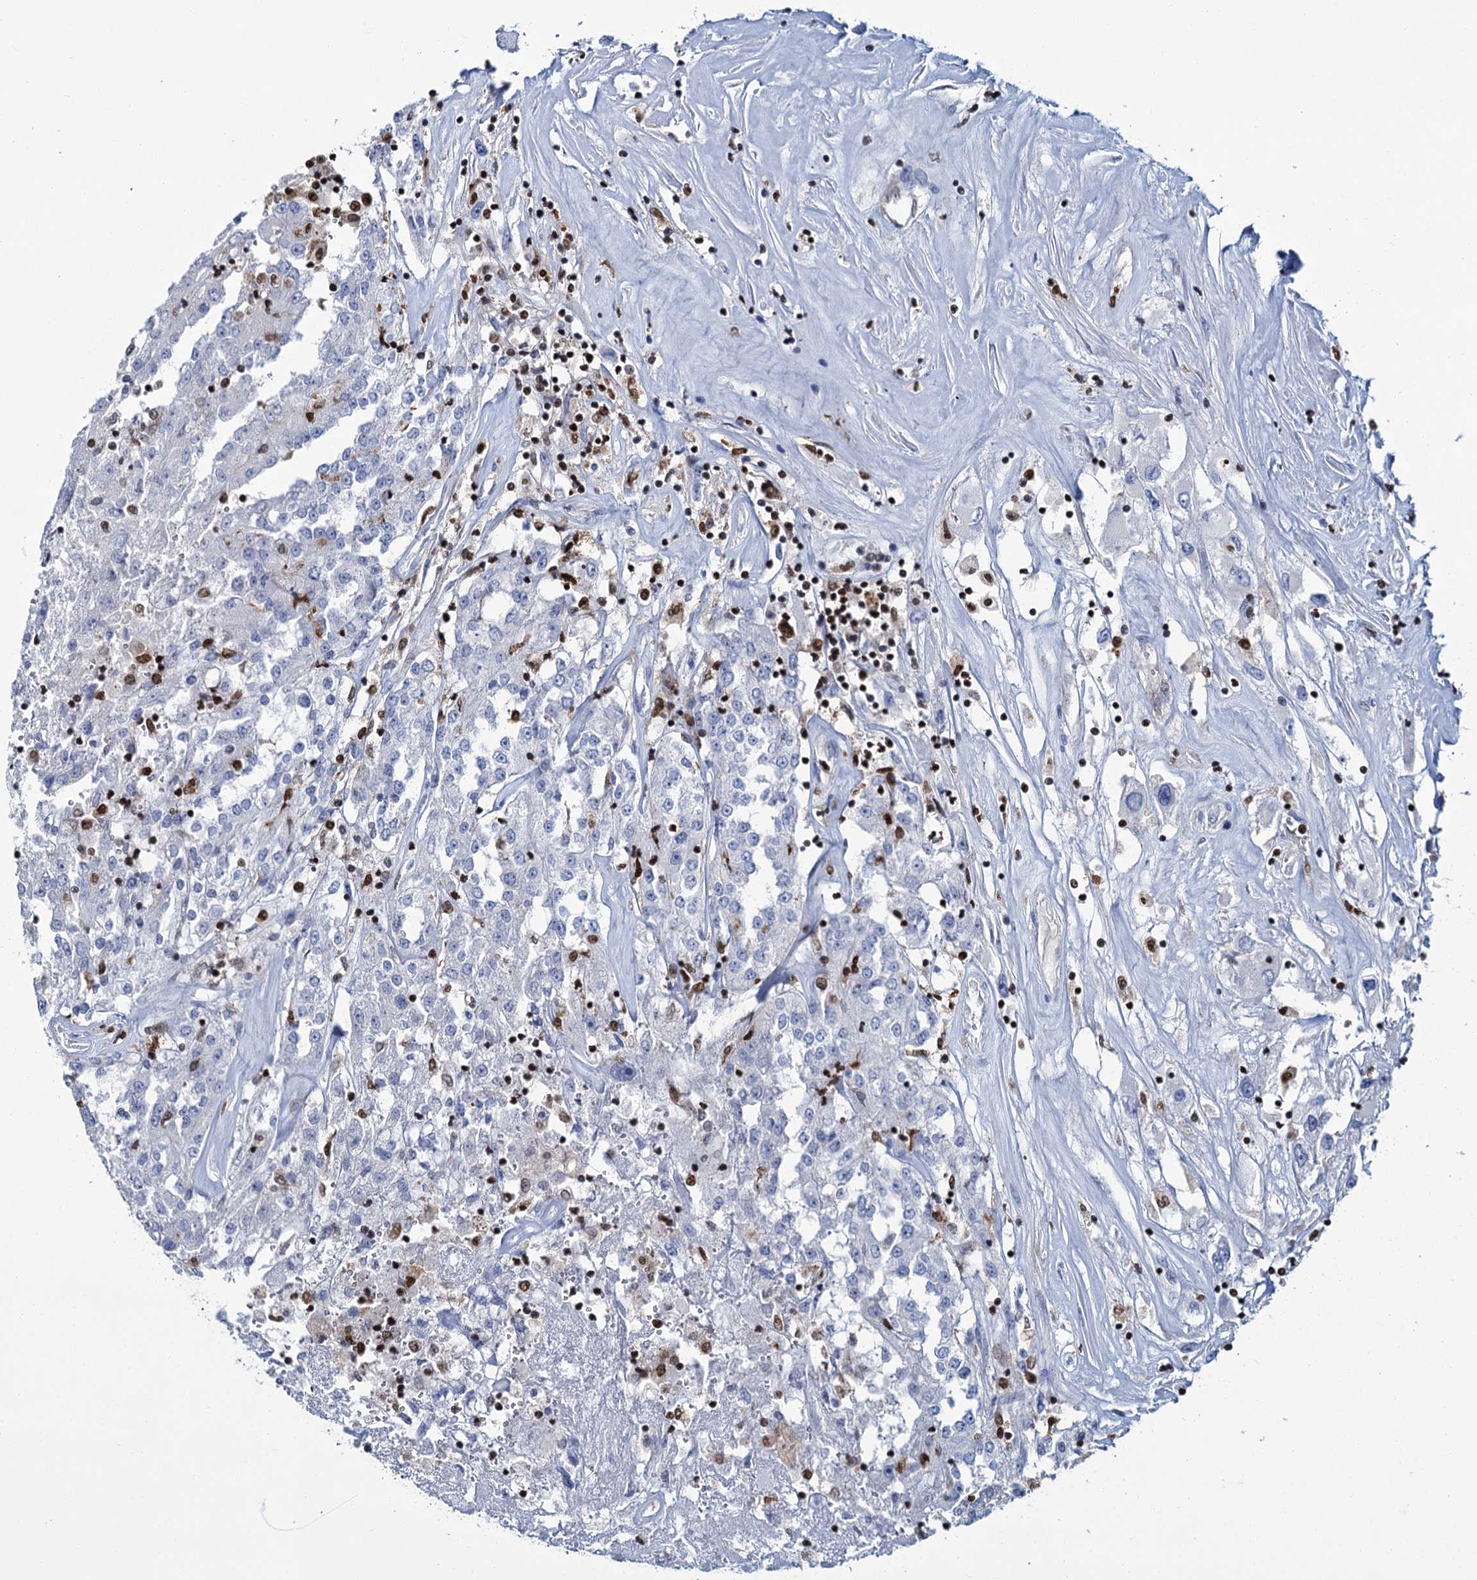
{"staining": {"intensity": "negative", "quantity": "none", "location": "none"}, "tissue": "renal cancer", "cell_type": "Tumor cells", "image_type": "cancer", "snomed": [{"axis": "morphology", "description": "Adenocarcinoma, NOS"}, {"axis": "topography", "description": "Kidney"}], "caption": "Immunohistochemistry (IHC) micrograph of renal cancer stained for a protein (brown), which displays no positivity in tumor cells. (DAB IHC, high magnification).", "gene": "CELF2", "patient": {"sex": "female", "age": 52}}